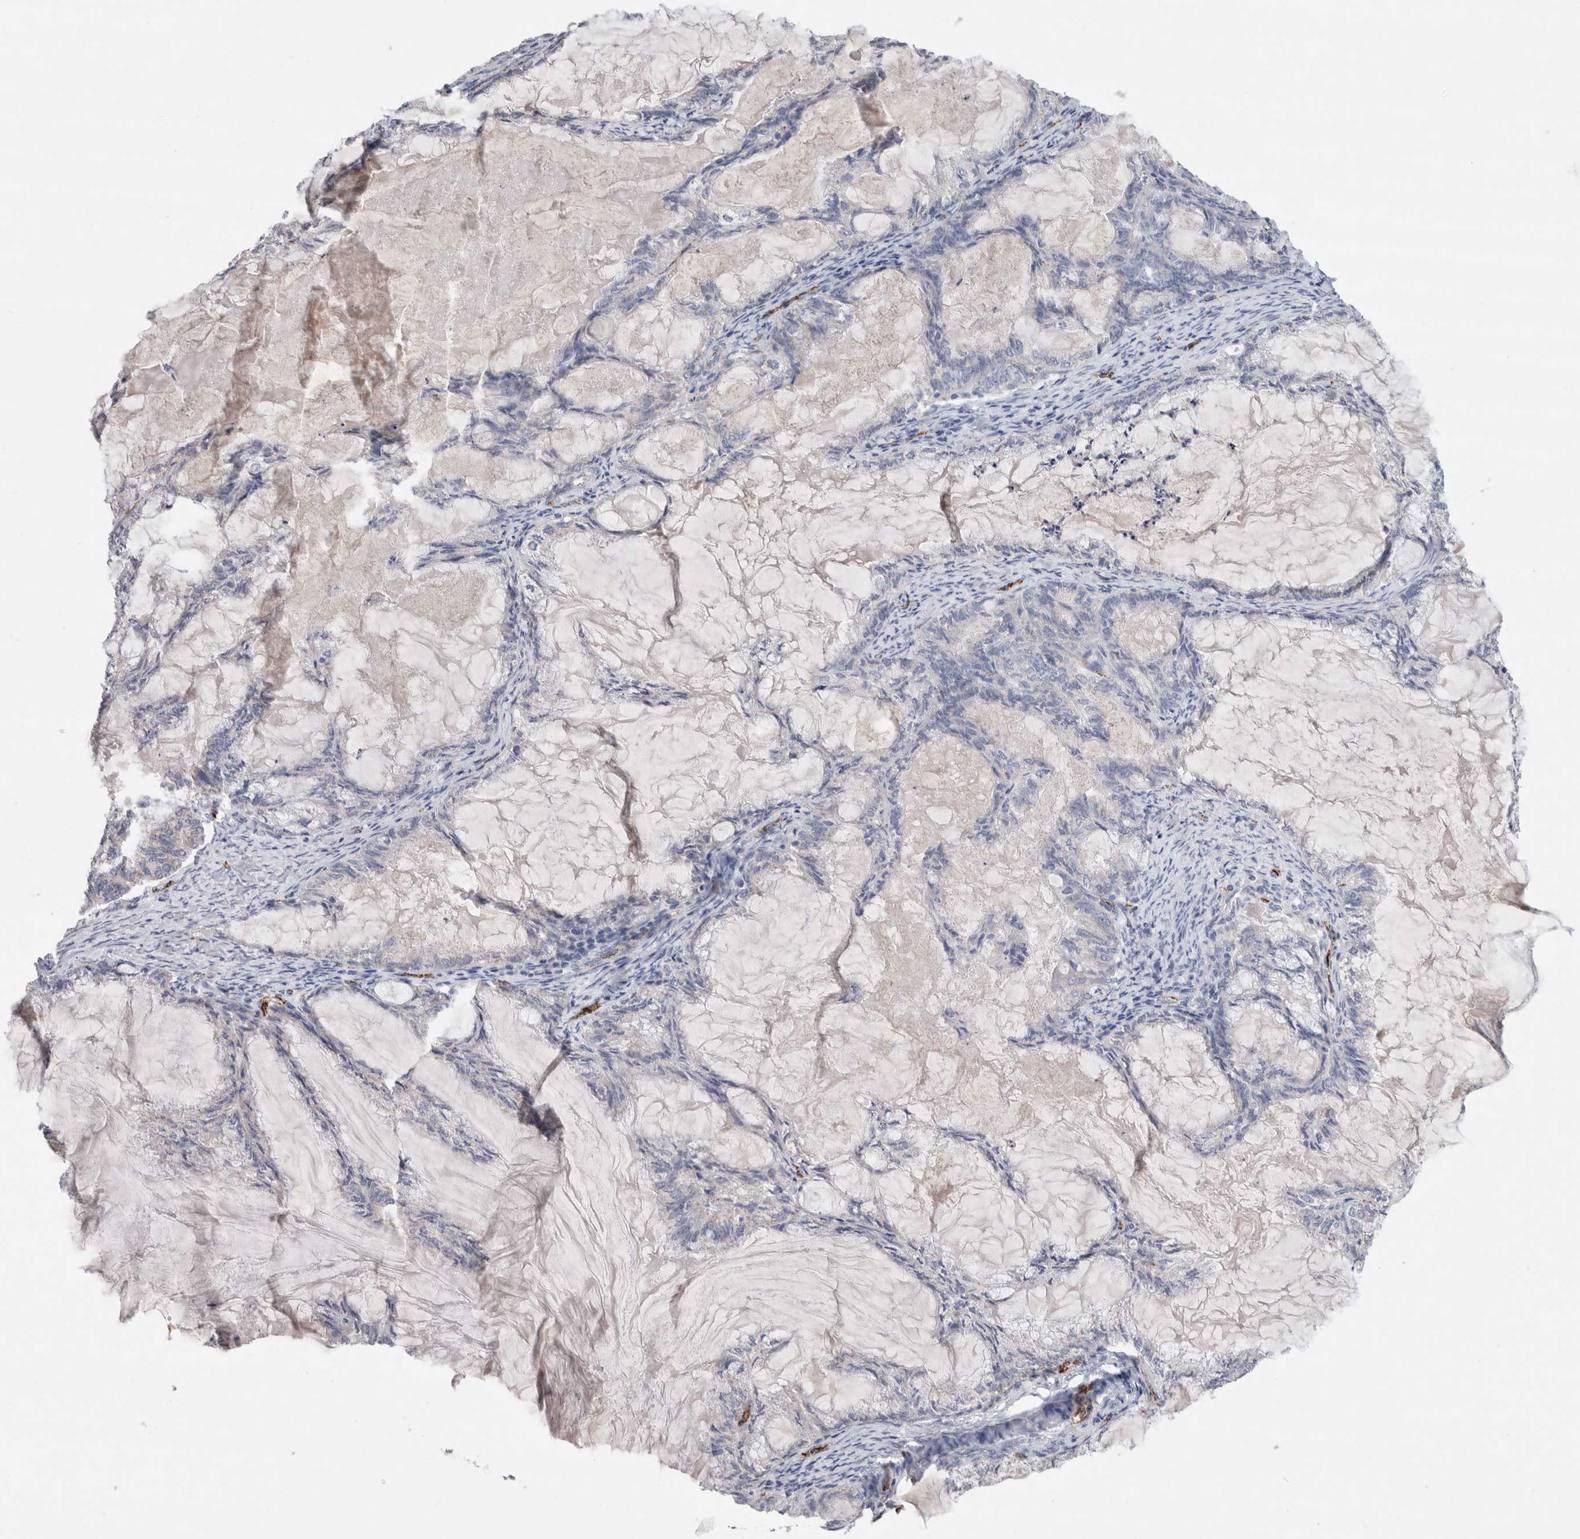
{"staining": {"intensity": "moderate", "quantity": "25%-75%", "location": "cytoplasmic/membranous"}, "tissue": "endometrial cancer", "cell_type": "Tumor cells", "image_type": "cancer", "snomed": [{"axis": "morphology", "description": "Adenocarcinoma, NOS"}, {"axis": "topography", "description": "Endometrium"}], "caption": "A brown stain shows moderate cytoplasmic/membranous staining of a protein in endometrial cancer tumor cells.", "gene": "IARS2", "patient": {"sex": "female", "age": 86}}